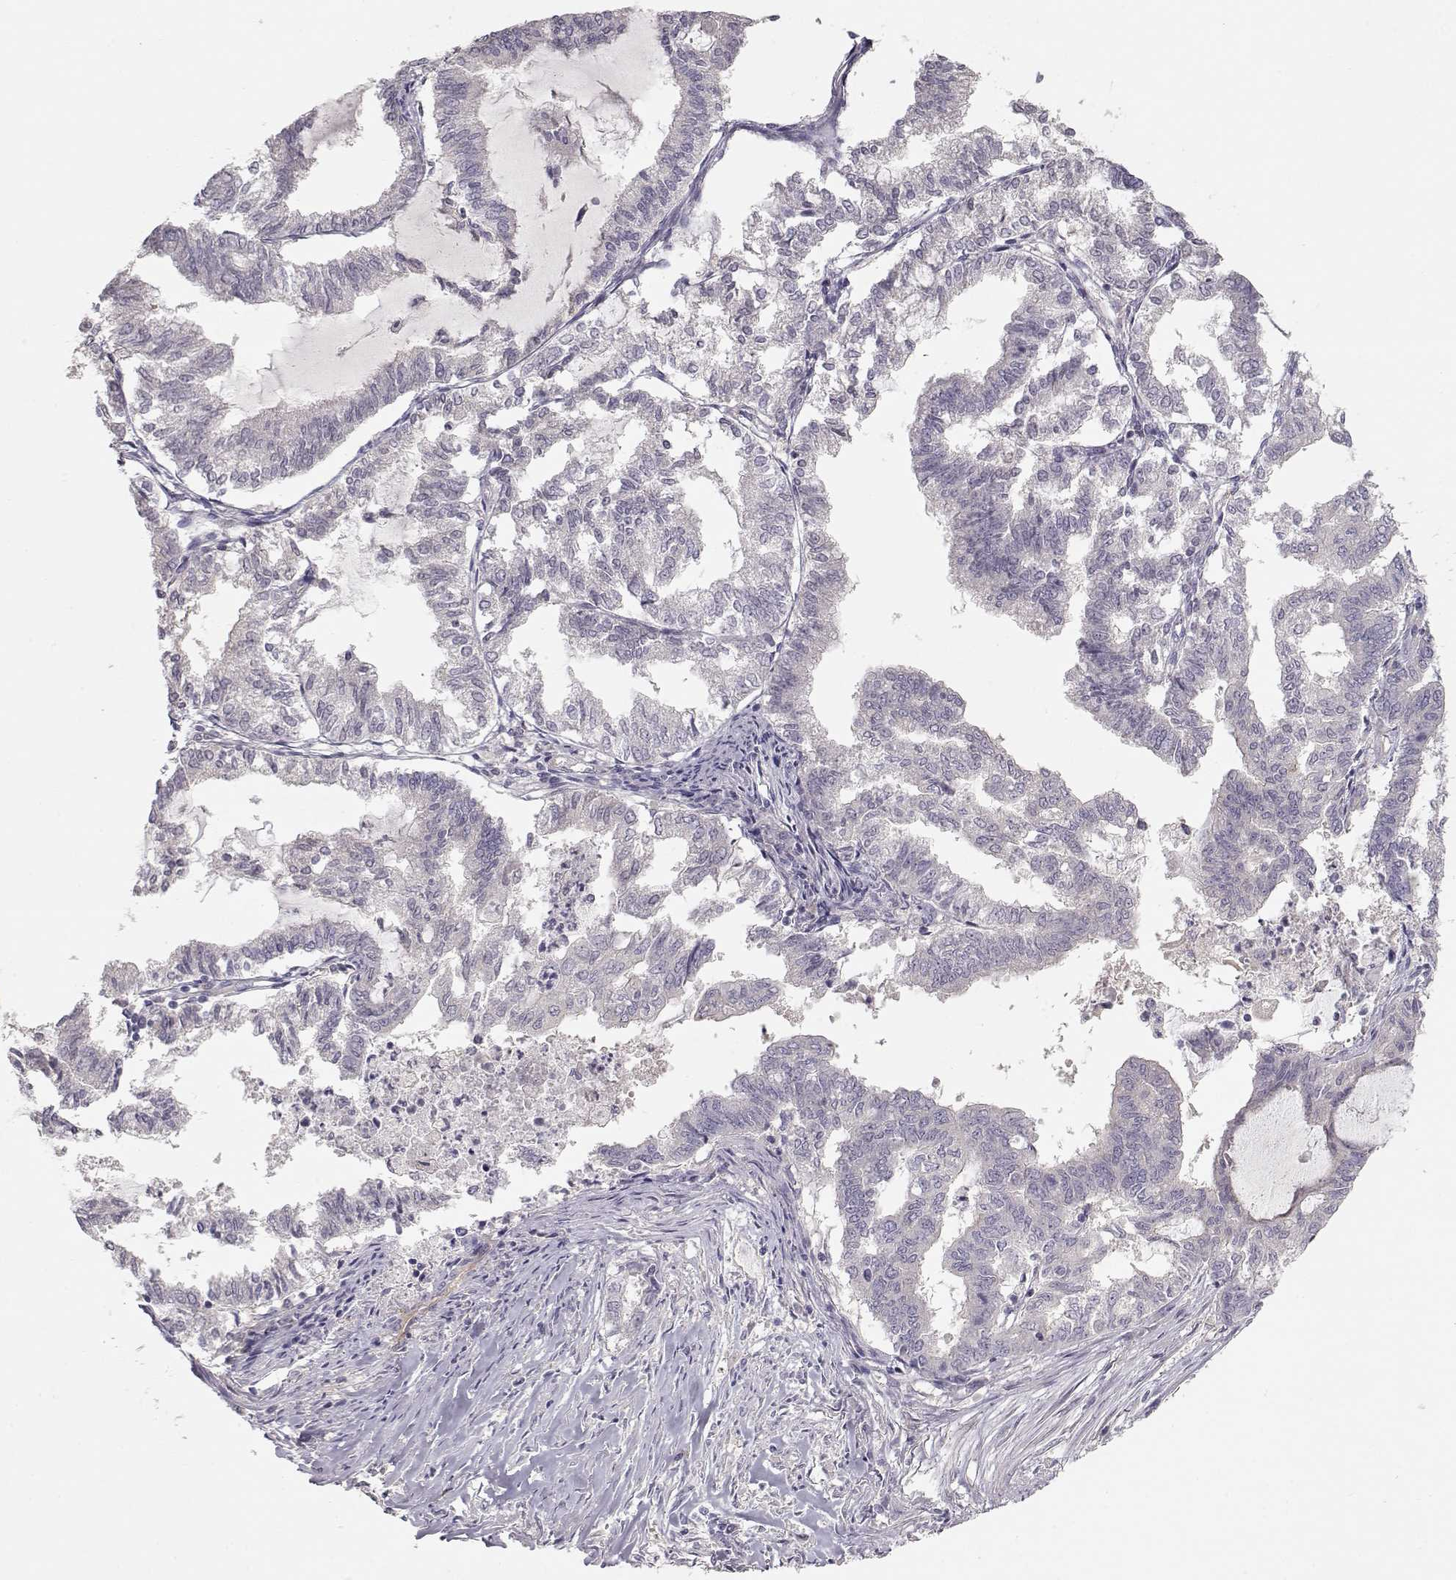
{"staining": {"intensity": "negative", "quantity": "none", "location": "none"}, "tissue": "endometrial cancer", "cell_type": "Tumor cells", "image_type": "cancer", "snomed": [{"axis": "morphology", "description": "Adenocarcinoma, NOS"}, {"axis": "topography", "description": "Endometrium"}], "caption": "A micrograph of human endometrial cancer (adenocarcinoma) is negative for staining in tumor cells.", "gene": "ARHGAP8", "patient": {"sex": "female", "age": 79}}